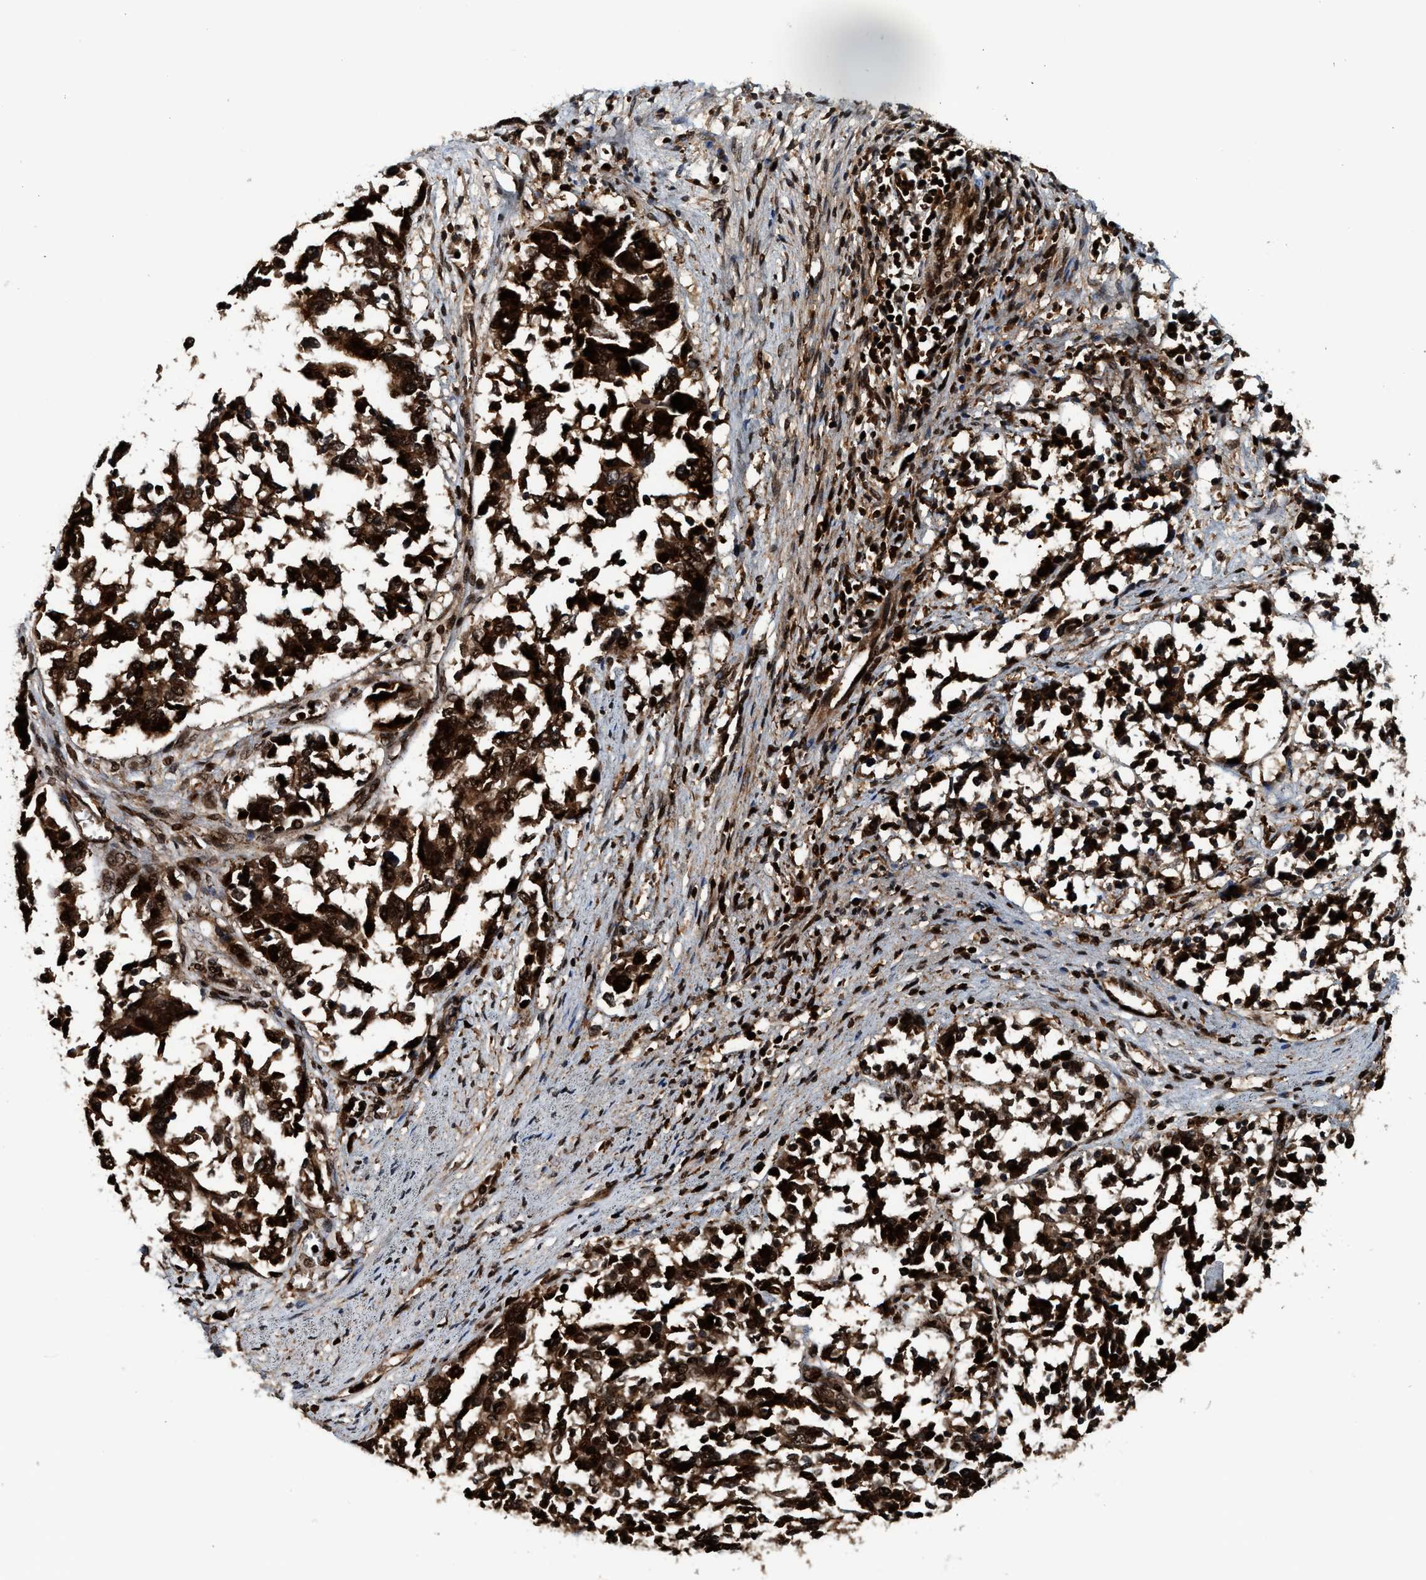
{"staining": {"intensity": "strong", "quantity": ">75%", "location": "cytoplasmic/membranous,nuclear"}, "tissue": "ovarian cancer", "cell_type": "Tumor cells", "image_type": "cancer", "snomed": [{"axis": "morphology", "description": "Cystadenocarcinoma, serous, NOS"}, {"axis": "topography", "description": "Ovary"}], "caption": "High-power microscopy captured an immunohistochemistry (IHC) micrograph of ovarian cancer, revealing strong cytoplasmic/membranous and nuclear staining in approximately >75% of tumor cells.", "gene": "MDM2", "patient": {"sex": "female", "age": 44}}